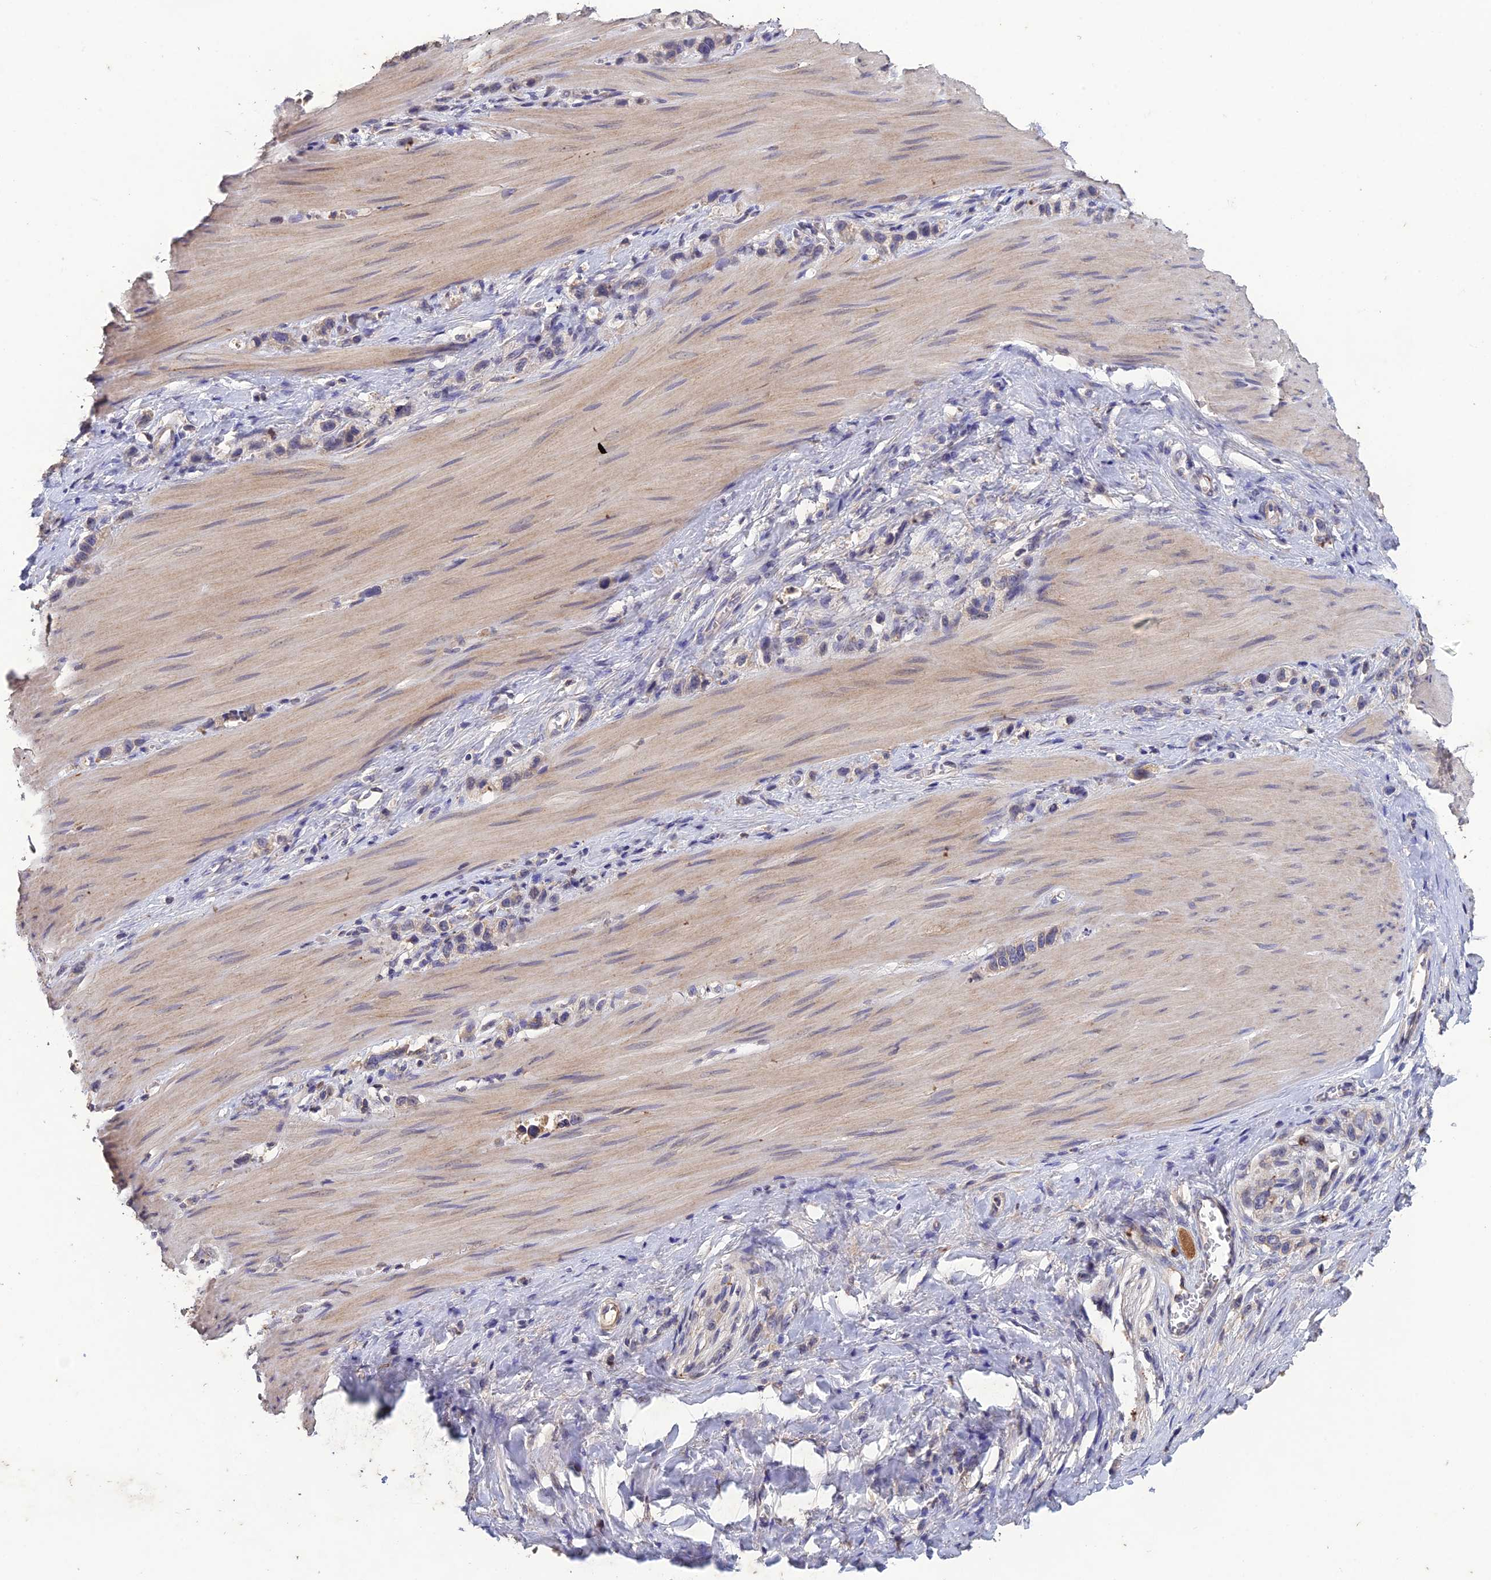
{"staining": {"intensity": "negative", "quantity": "none", "location": "none"}, "tissue": "stomach cancer", "cell_type": "Tumor cells", "image_type": "cancer", "snomed": [{"axis": "morphology", "description": "Adenocarcinoma, NOS"}, {"axis": "topography", "description": "Stomach"}], "caption": "Image shows no protein positivity in tumor cells of stomach cancer (adenocarcinoma) tissue. The staining is performed using DAB brown chromogen with nuclei counter-stained in using hematoxylin.", "gene": "SLC39A13", "patient": {"sex": "female", "age": 65}}